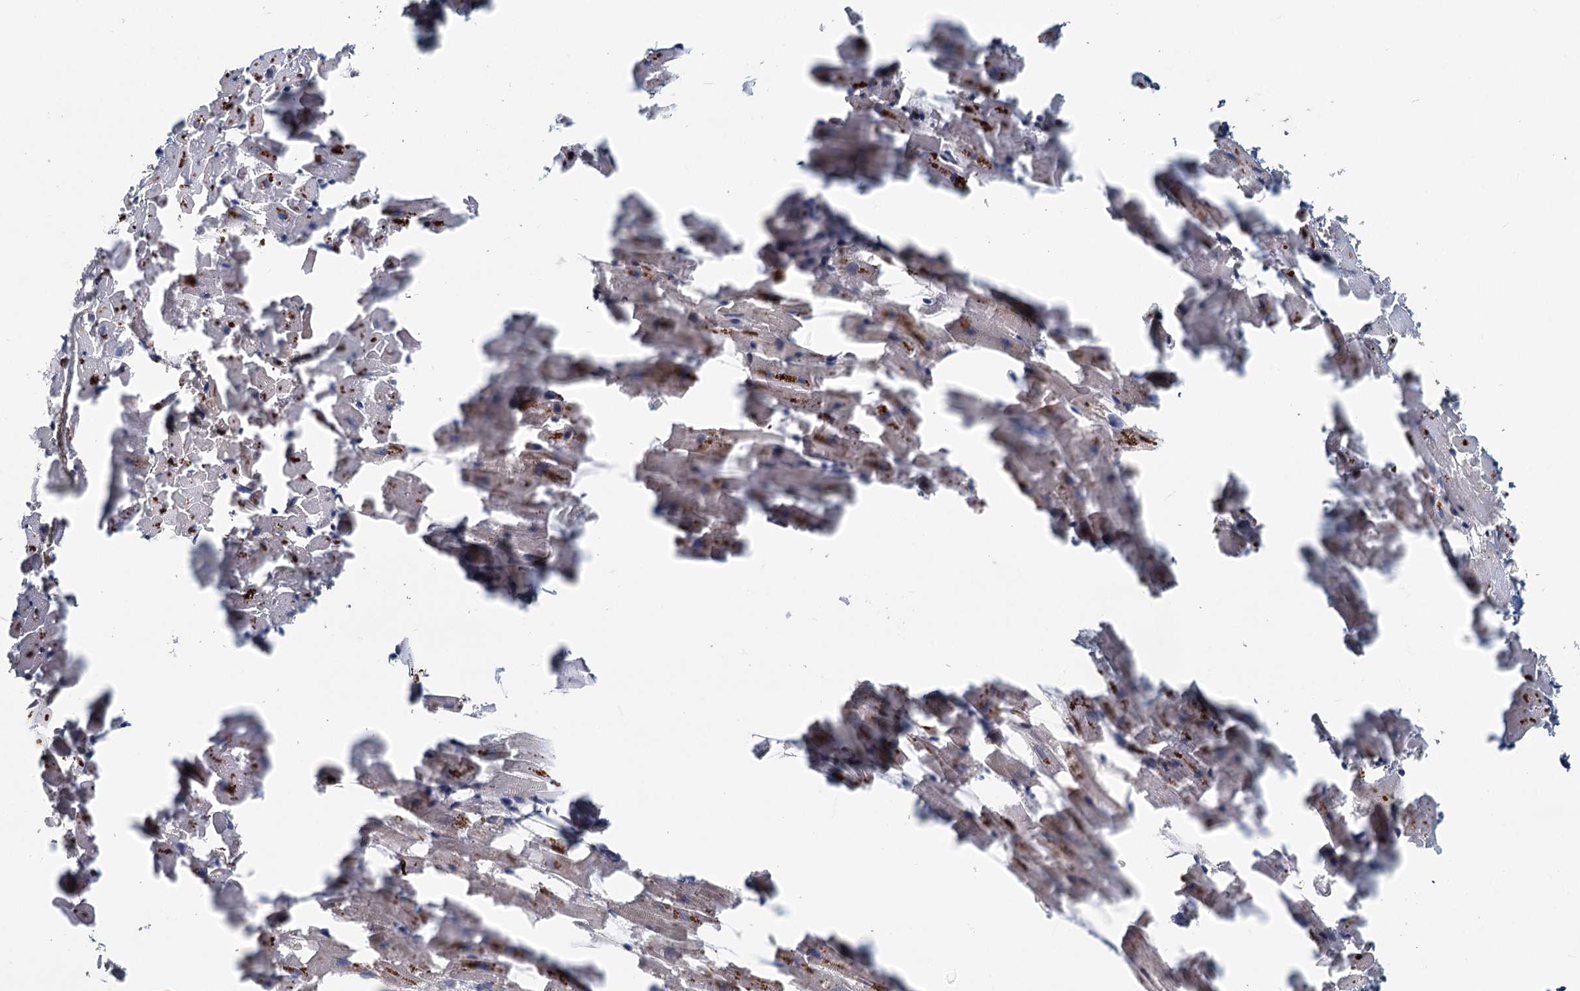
{"staining": {"intensity": "moderate", "quantity": "25%-75%", "location": "cytoplasmic/membranous"}, "tissue": "heart muscle", "cell_type": "Cardiomyocytes", "image_type": "normal", "snomed": [{"axis": "morphology", "description": "Normal tissue, NOS"}, {"axis": "topography", "description": "Heart"}], "caption": "Immunohistochemical staining of unremarkable human heart muscle shows medium levels of moderate cytoplasmic/membranous positivity in about 25%-75% of cardiomyocytes.", "gene": "RITA1", "patient": {"sex": "female", "age": 64}}